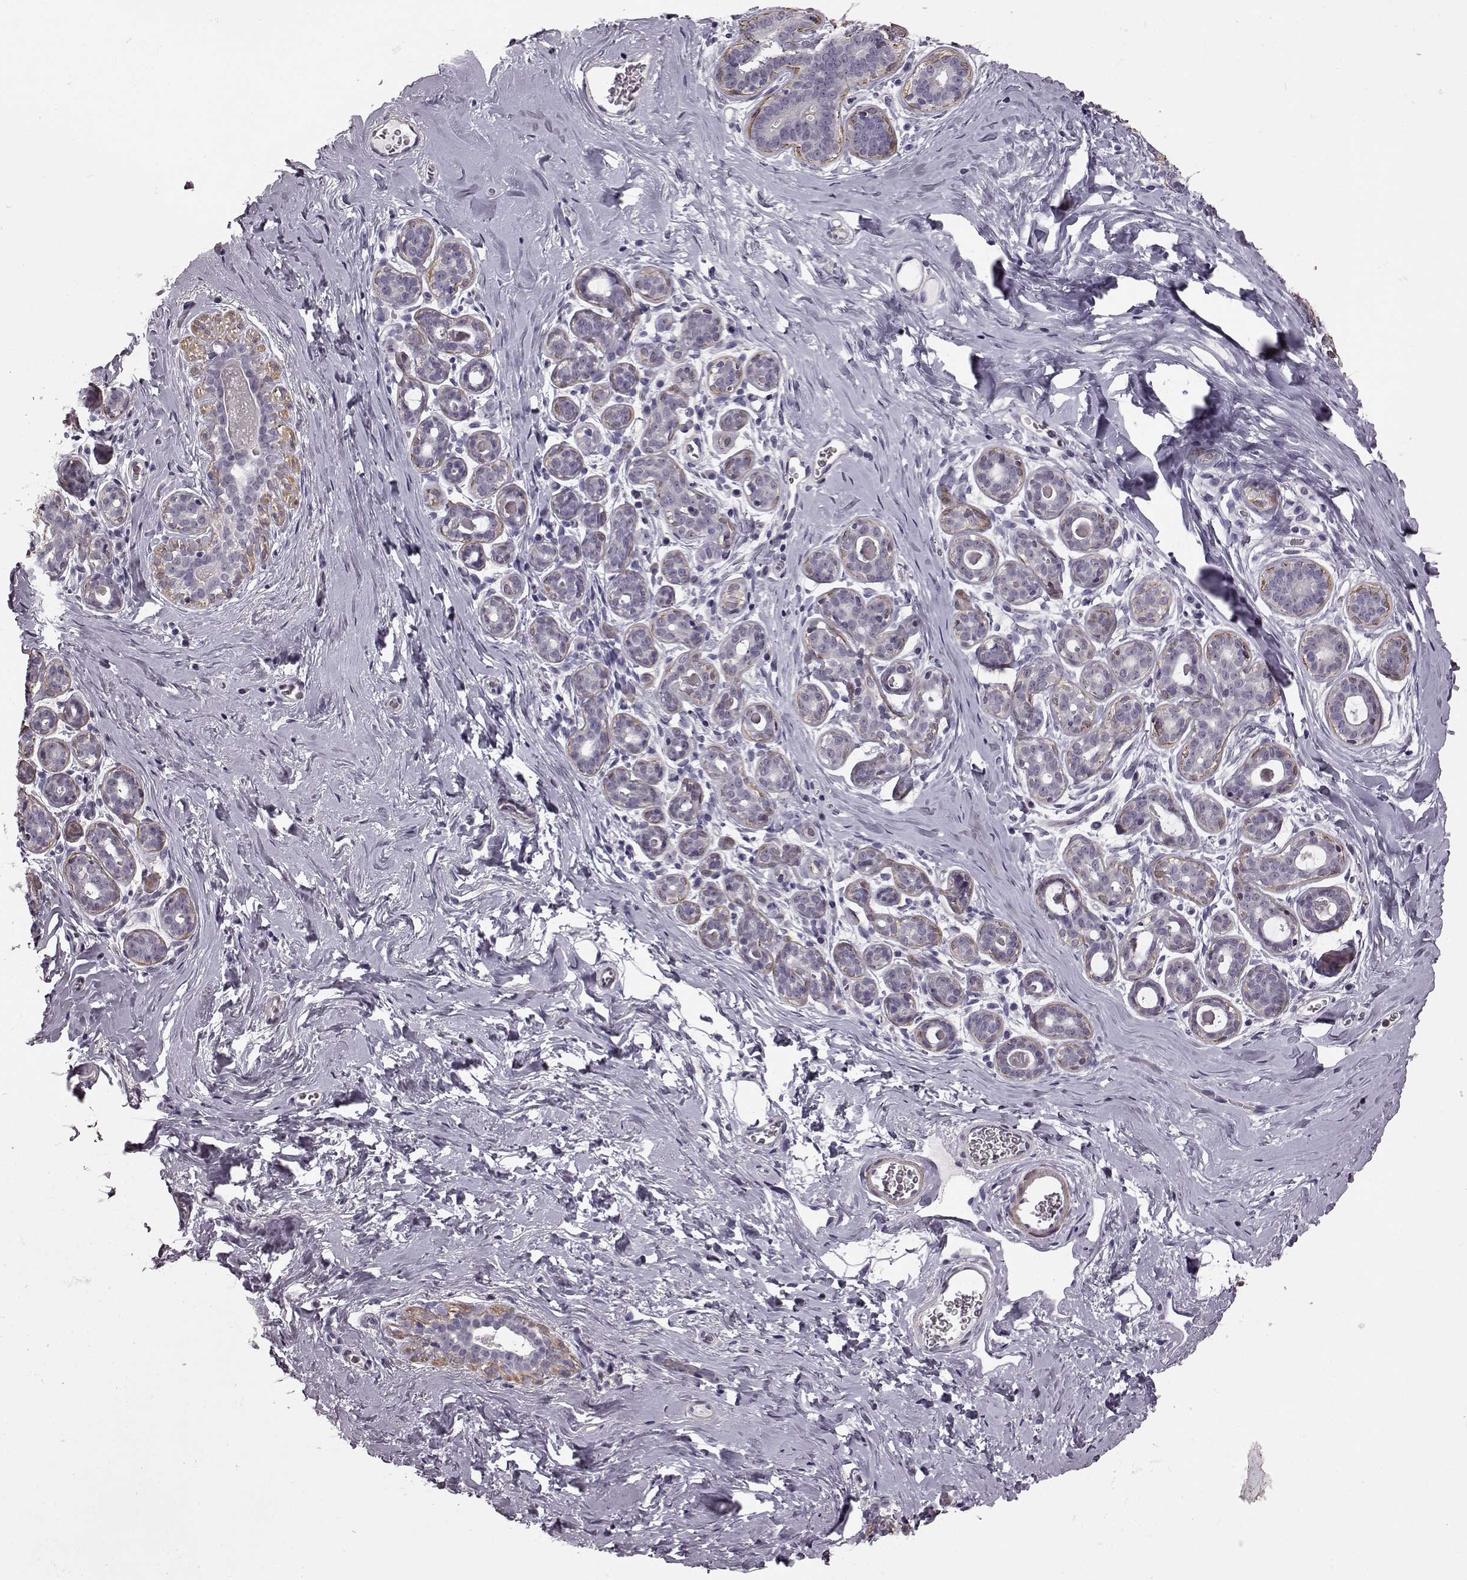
{"staining": {"intensity": "negative", "quantity": "none", "location": "none"}, "tissue": "breast", "cell_type": "Adipocytes", "image_type": "normal", "snomed": [{"axis": "morphology", "description": "Normal tissue, NOS"}, {"axis": "topography", "description": "Skin"}, {"axis": "topography", "description": "Breast"}], "caption": "Protein analysis of unremarkable breast shows no significant positivity in adipocytes. The staining is performed using DAB brown chromogen with nuclei counter-stained in using hematoxylin.", "gene": "SLCO3A1", "patient": {"sex": "female", "age": 43}}